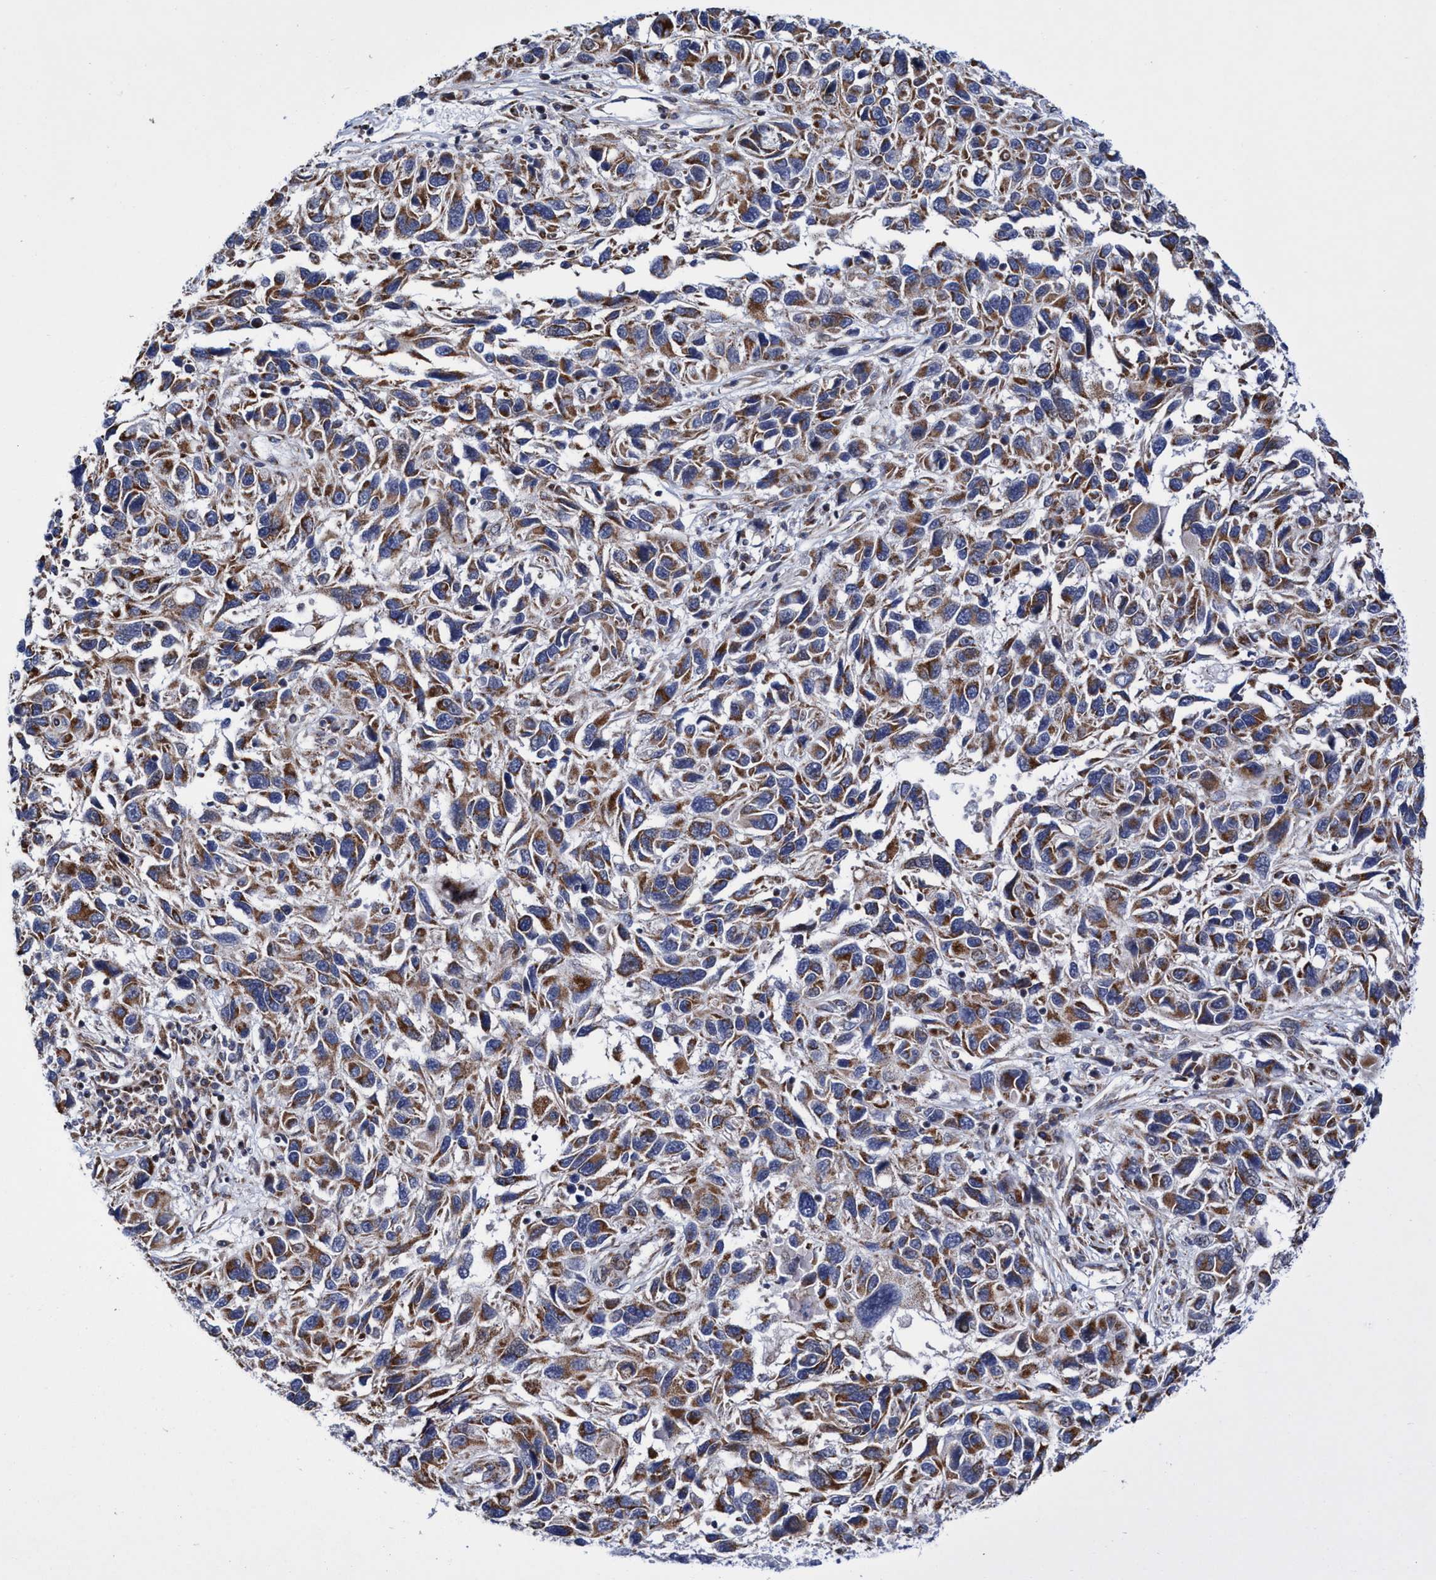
{"staining": {"intensity": "moderate", "quantity": ">75%", "location": "cytoplasmic/membranous"}, "tissue": "melanoma", "cell_type": "Tumor cells", "image_type": "cancer", "snomed": [{"axis": "morphology", "description": "Malignant melanoma, NOS"}, {"axis": "topography", "description": "Skin"}], "caption": "IHC of melanoma shows medium levels of moderate cytoplasmic/membranous staining in about >75% of tumor cells. (DAB = brown stain, brightfield microscopy at high magnification).", "gene": "POLR1F", "patient": {"sex": "male", "age": 53}}